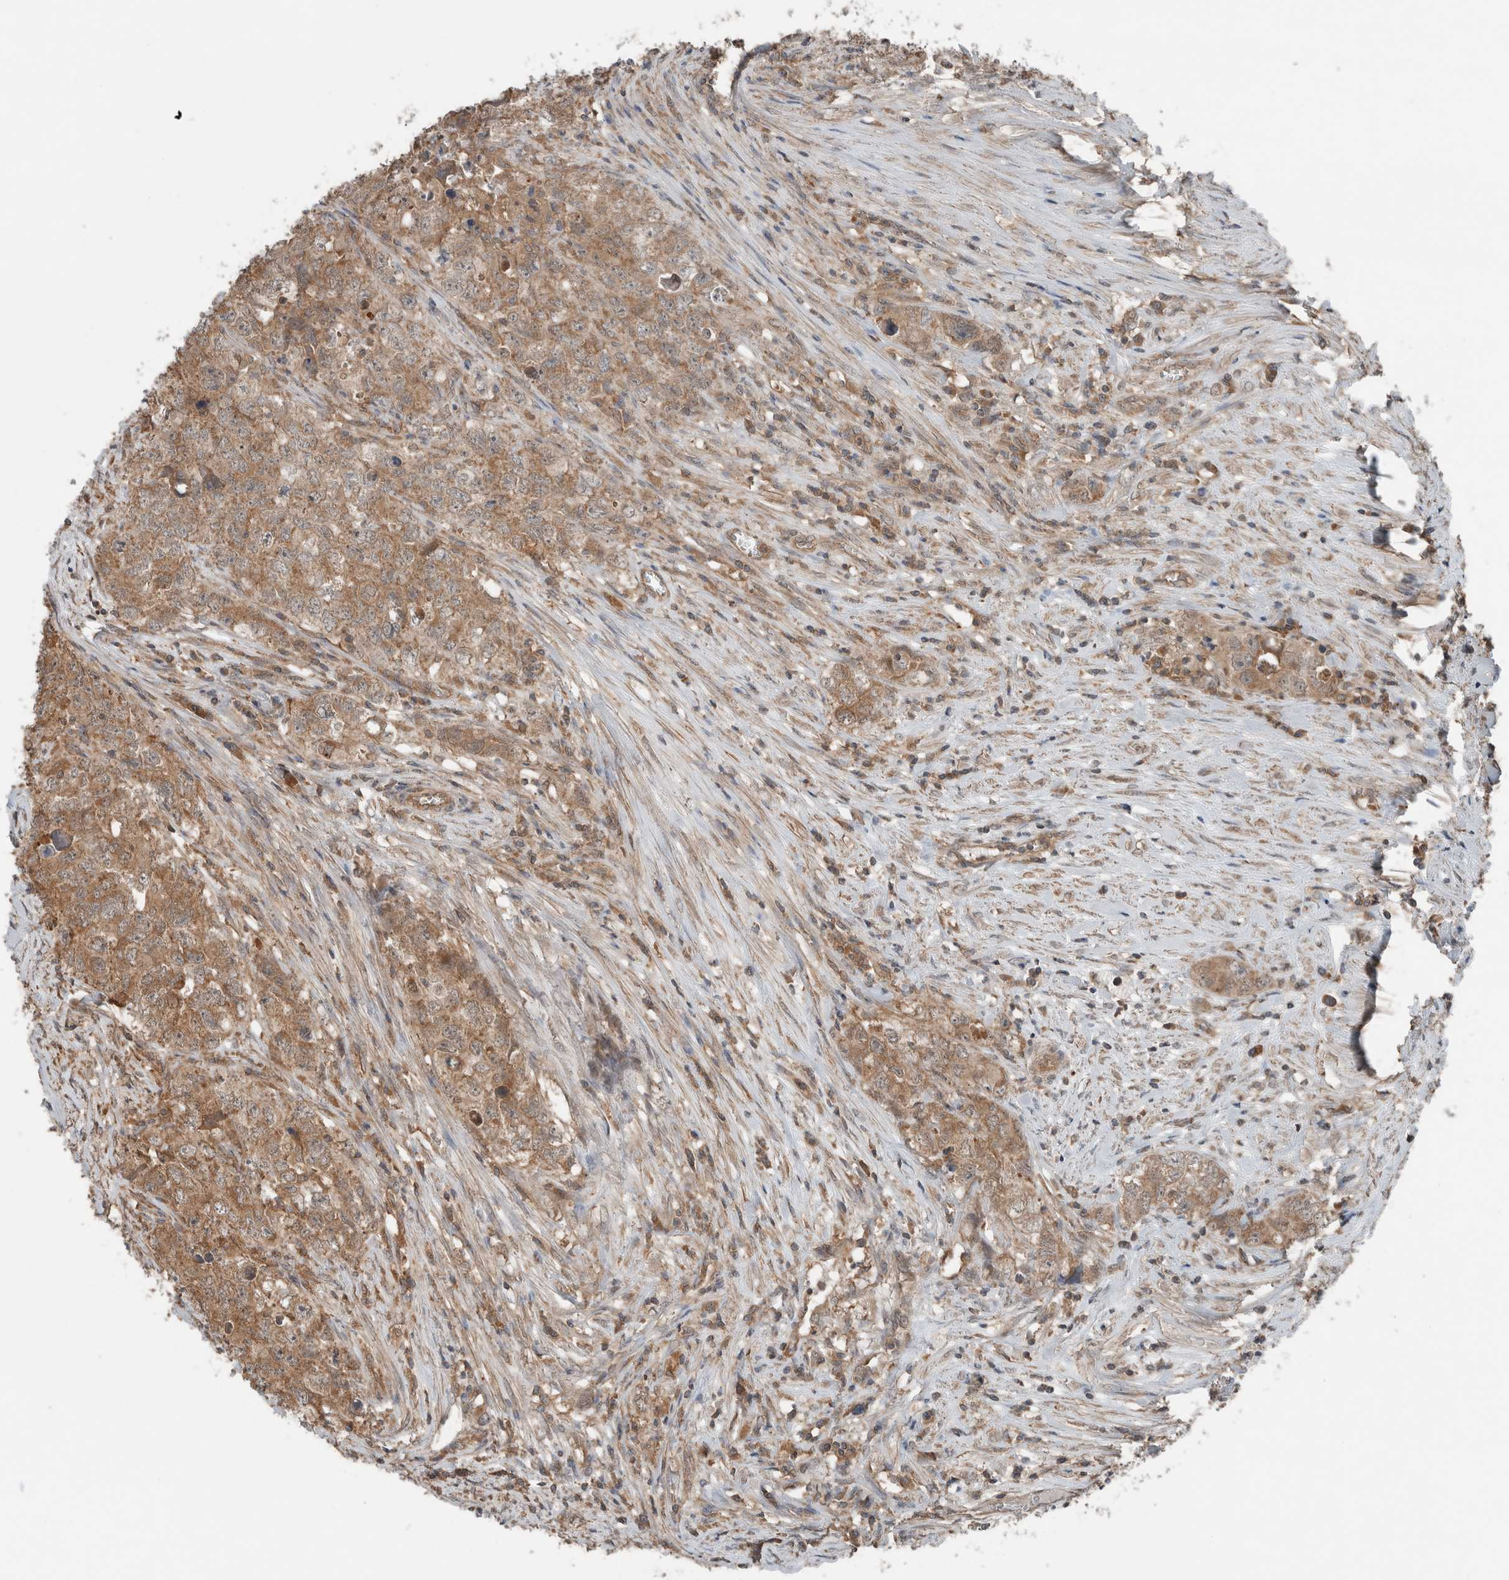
{"staining": {"intensity": "moderate", "quantity": ">75%", "location": "cytoplasmic/membranous"}, "tissue": "testis cancer", "cell_type": "Tumor cells", "image_type": "cancer", "snomed": [{"axis": "morphology", "description": "Seminoma, NOS"}, {"axis": "morphology", "description": "Carcinoma, Embryonal, NOS"}, {"axis": "topography", "description": "Testis"}], "caption": "Brown immunohistochemical staining in testis cancer (embryonal carcinoma) demonstrates moderate cytoplasmic/membranous expression in approximately >75% of tumor cells.", "gene": "KLK14", "patient": {"sex": "male", "age": 43}}